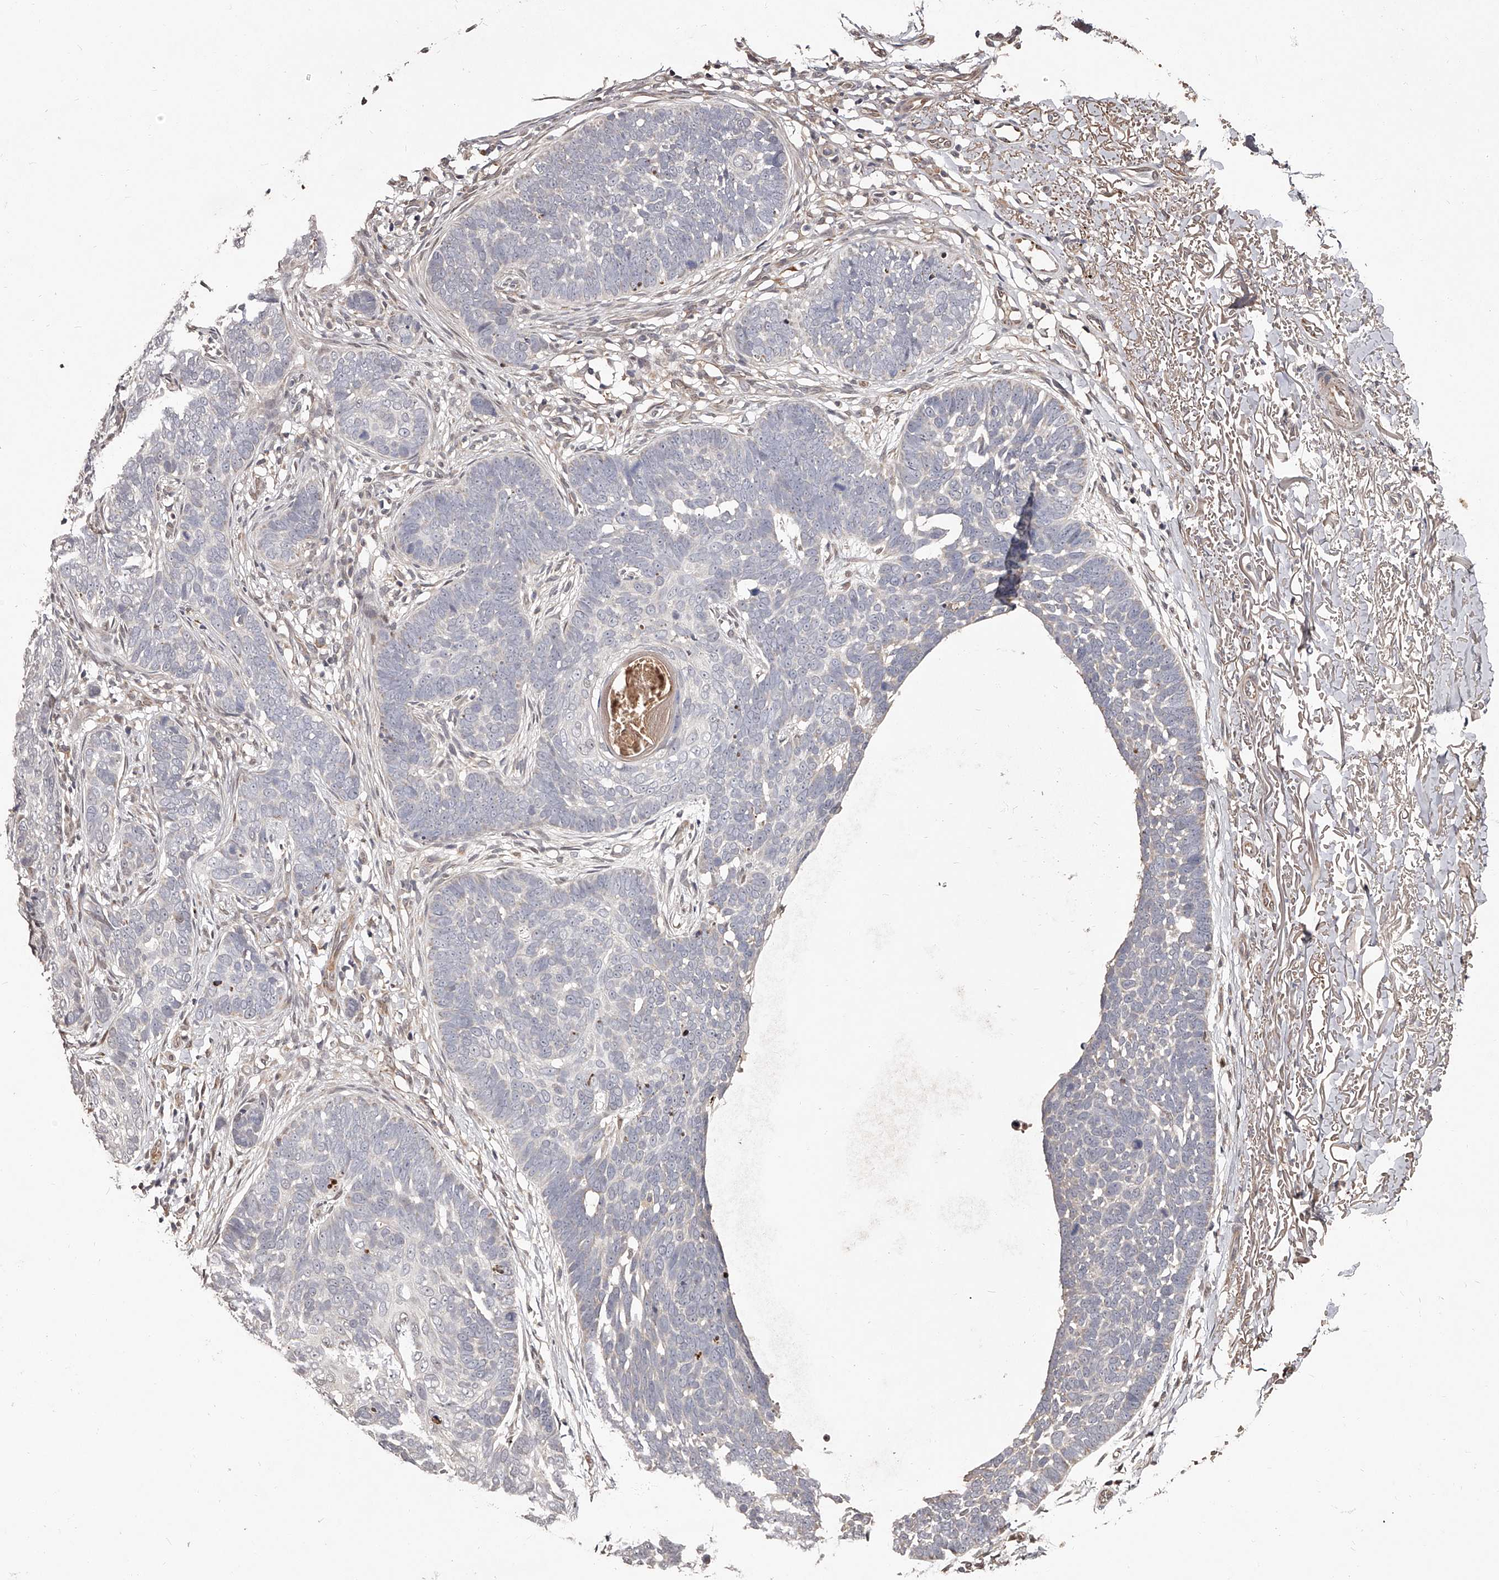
{"staining": {"intensity": "negative", "quantity": "none", "location": "none"}, "tissue": "skin cancer", "cell_type": "Tumor cells", "image_type": "cancer", "snomed": [{"axis": "morphology", "description": "Normal tissue, NOS"}, {"axis": "morphology", "description": "Basal cell carcinoma"}, {"axis": "topography", "description": "Skin"}], "caption": "Immunohistochemistry (IHC) histopathology image of neoplastic tissue: skin cancer stained with DAB (3,3'-diaminobenzidine) demonstrates no significant protein staining in tumor cells.", "gene": "URGCP", "patient": {"sex": "male", "age": 77}}